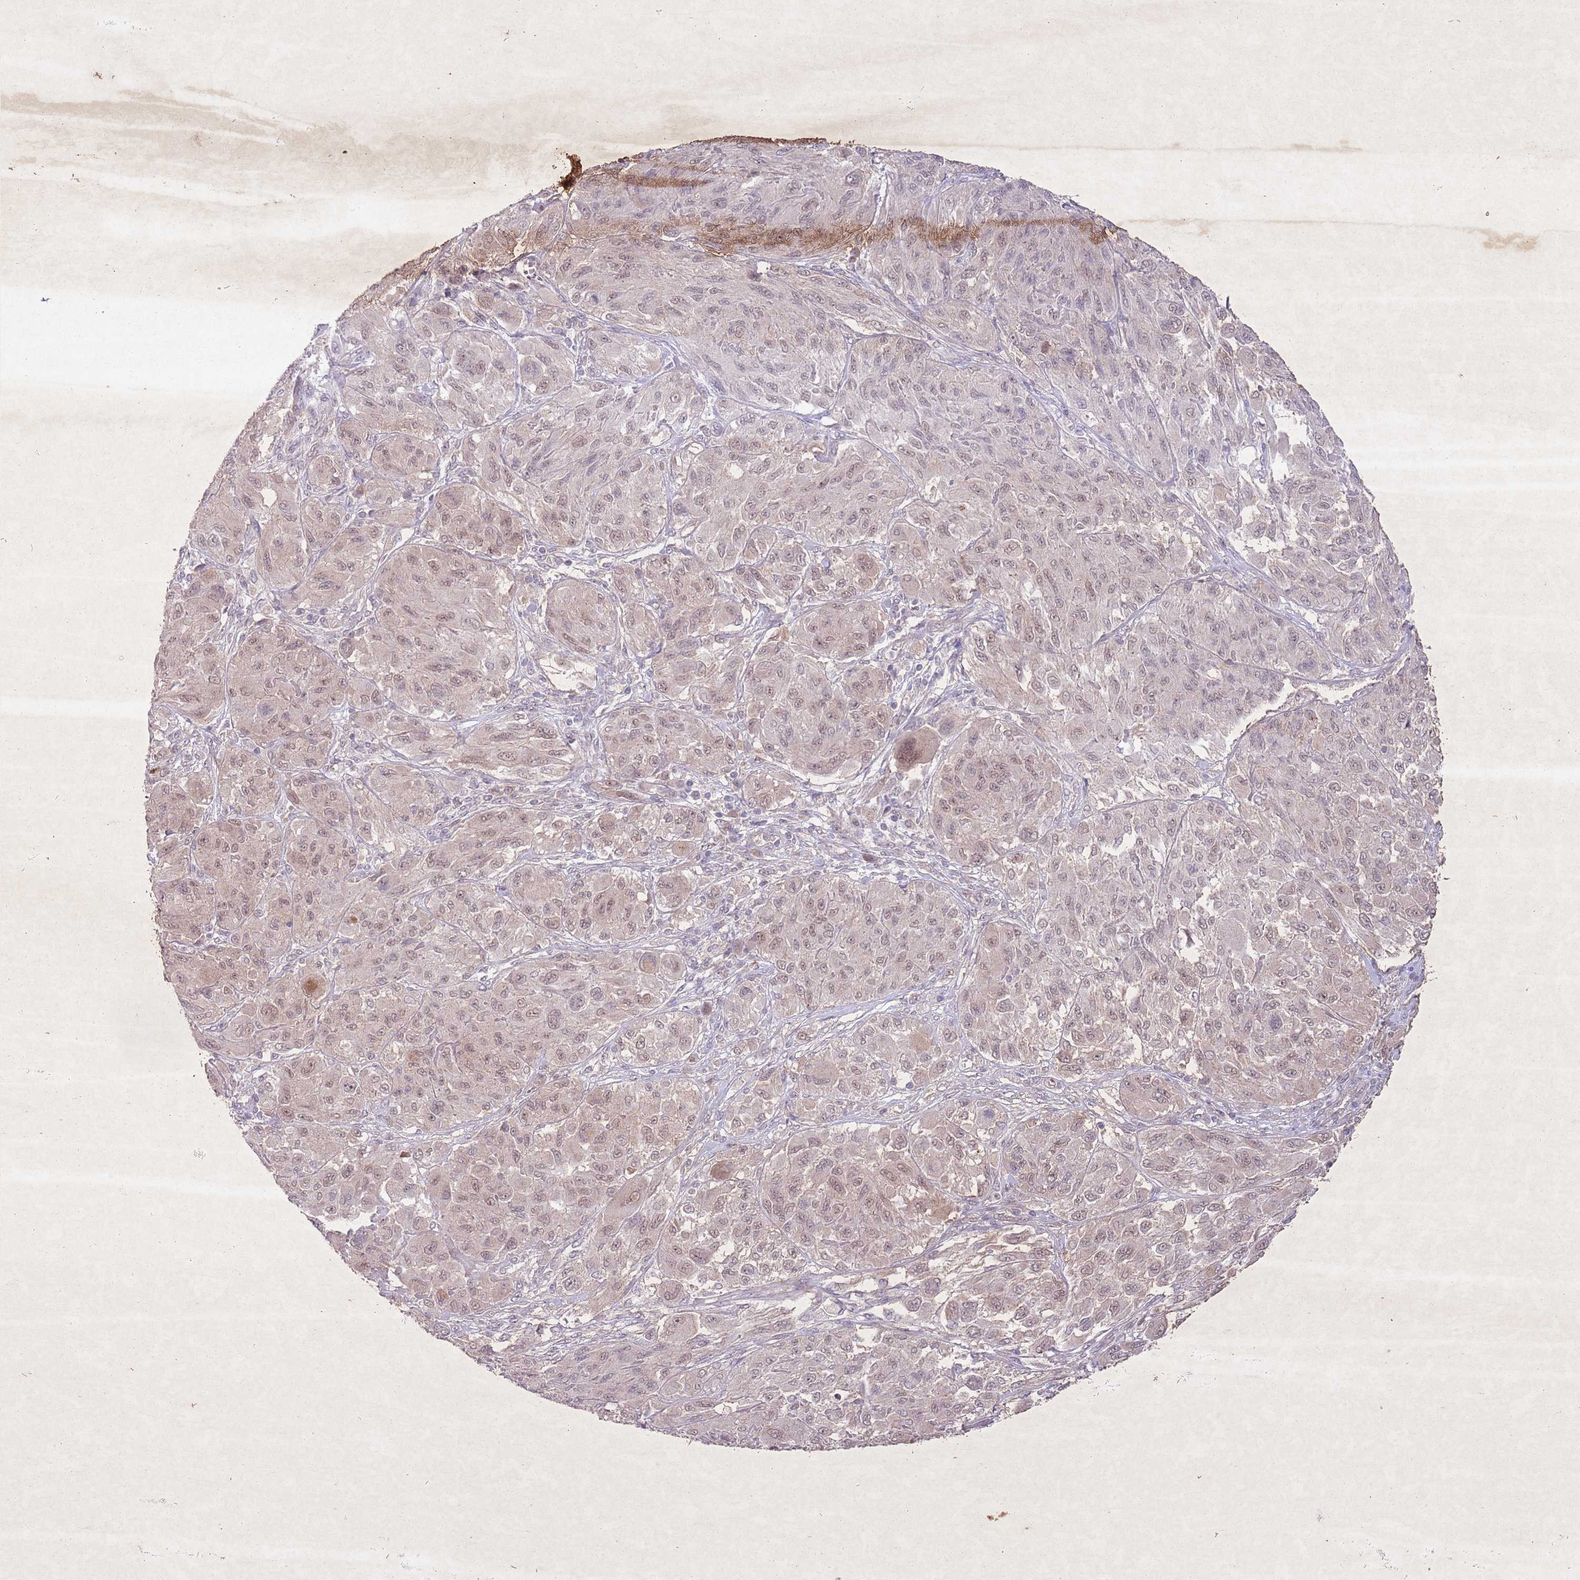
{"staining": {"intensity": "weak", "quantity": ">75%", "location": "nuclear"}, "tissue": "melanoma", "cell_type": "Tumor cells", "image_type": "cancer", "snomed": [{"axis": "morphology", "description": "Malignant melanoma, NOS"}, {"axis": "topography", "description": "Skin"}], "caption": "The image exhibits immunohistochemical staining of melanoma. There is weak nuclear staining is present in about >75% of tumor cells.", "gene": "CCNI", "patient": {"sex": "female", "age": 91}}